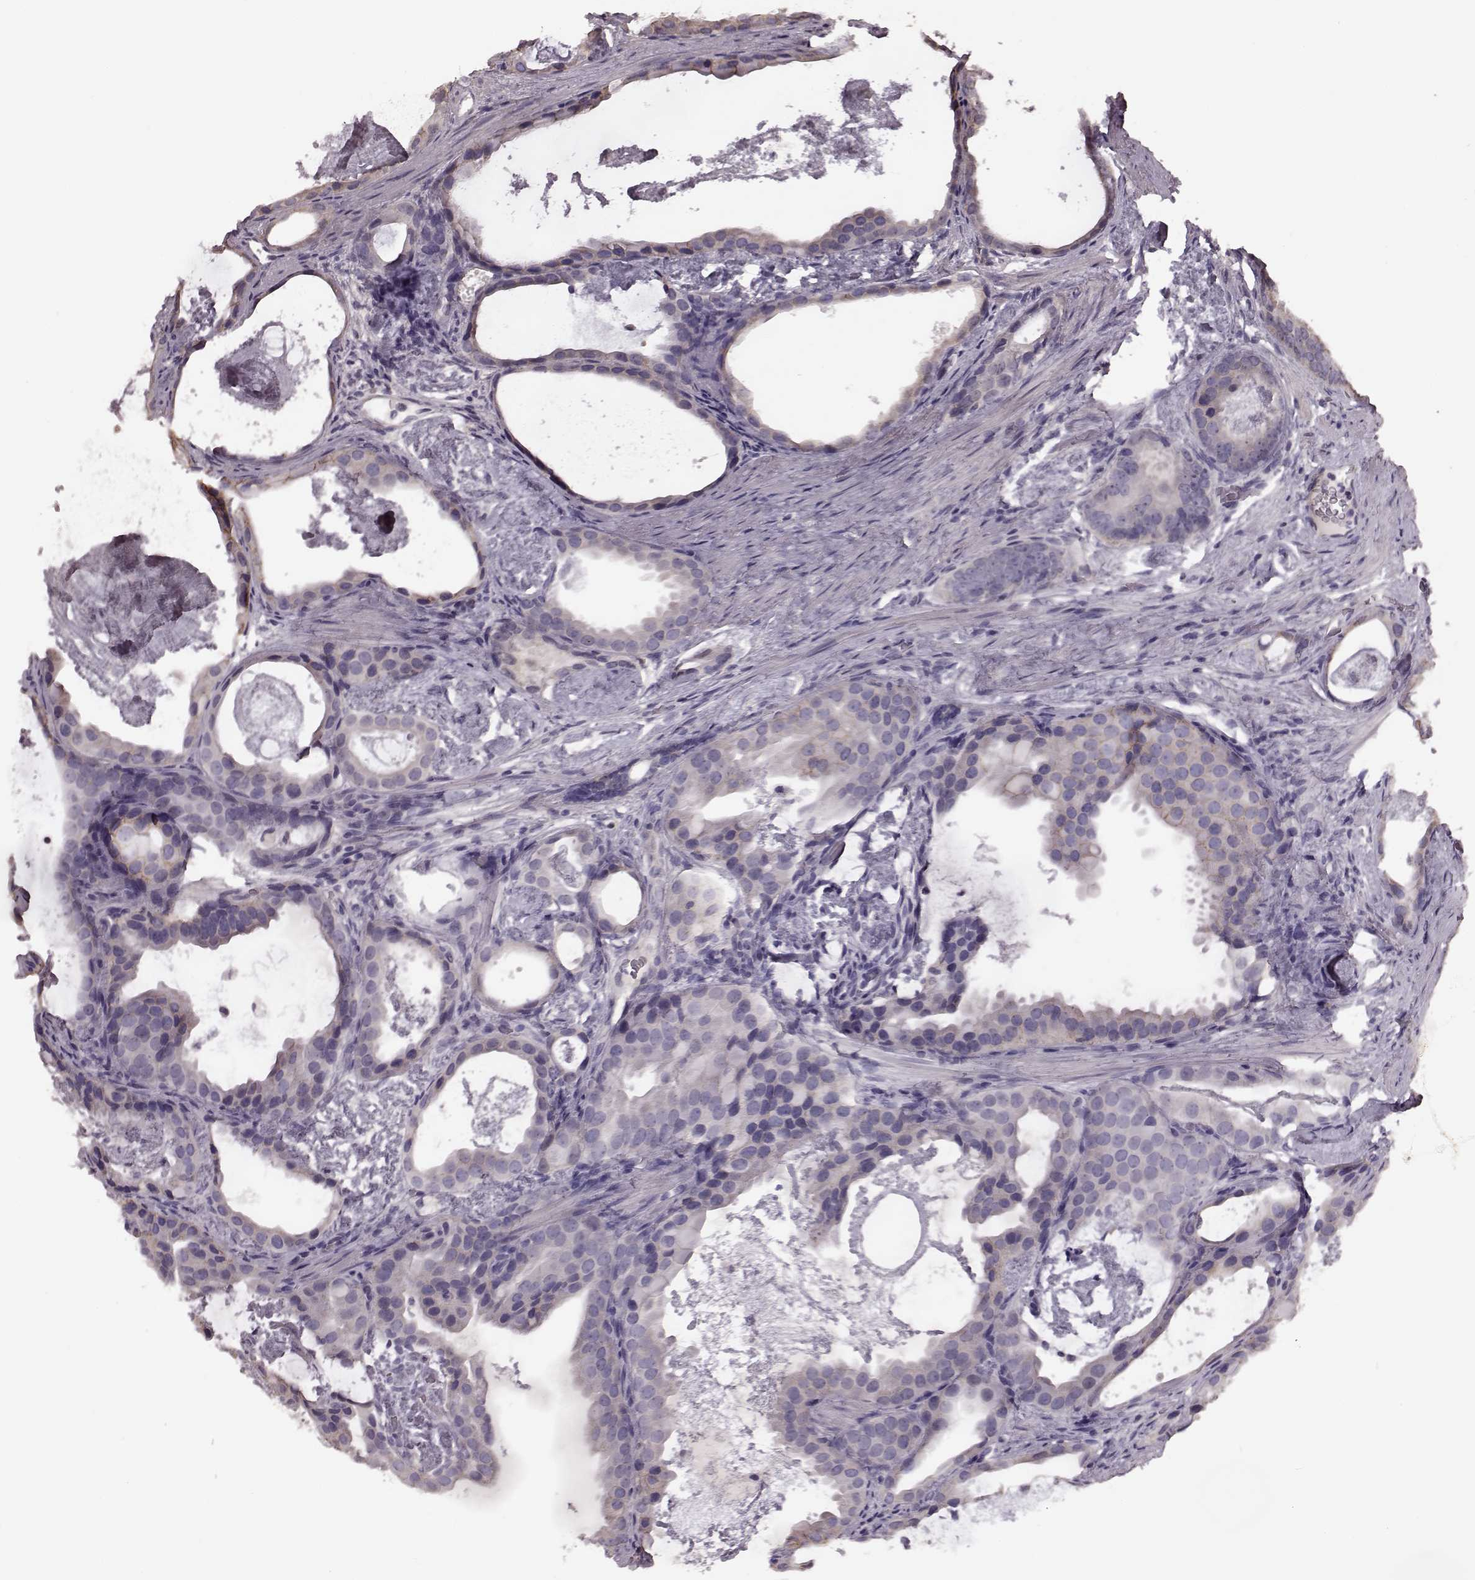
{"staining": {"intensity": "negative", "quantity": "none", "location": "none"}, "tissue": "prostate cancer", "cell_type": "Tumor cells", "image_type": "cancer", "snomed": [{"axis": "morphology", "description": "Adenocarcinoma, Low grade"}, {"axis": "topography", "description": "Prostate and seminal vesicle, NOS"}], "caption": "Tumor cells show no significant protein expression in prostate cancer.", "gene": "PDCD1", "patient": {"sex": "male", "age": 71}}